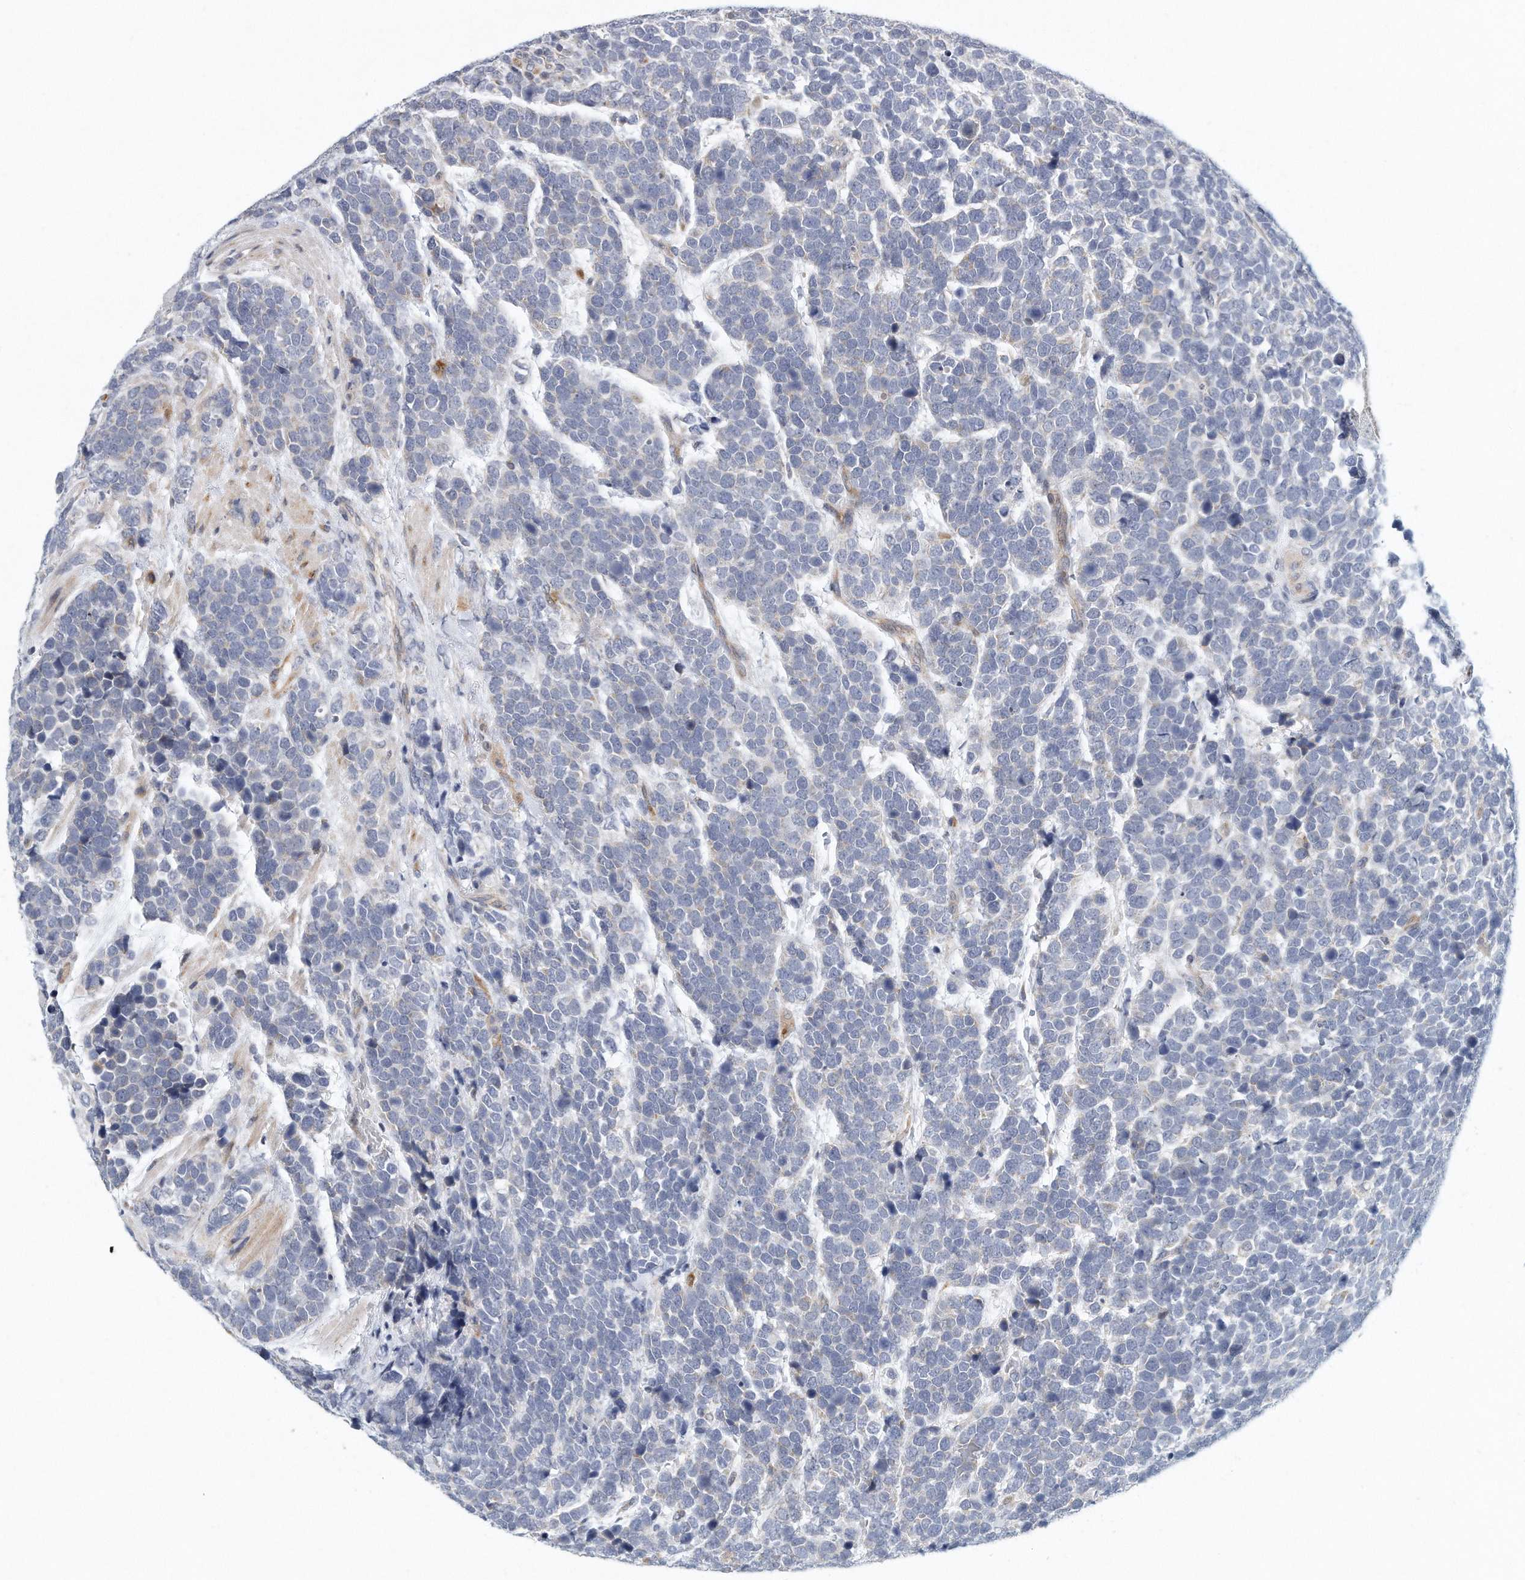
{"staining": {"intensity": "negative", "quantity": "none", "location": "none"}, "tissue": "urothelial cancer", "cell_type": "Tumor cells", "image_type": "cancer", "snomed": [{"axis": "morphology", "description": "Urothelial carcinoma, High grade"}, {"axis": "topography", "description": "Urinary bladder"}], "caption": "Protein analysis of urothelial cancer shows no significant expression in tumor cells.", "gene": "VLDLR", "patient": {"sex": "female", "age": 82}}